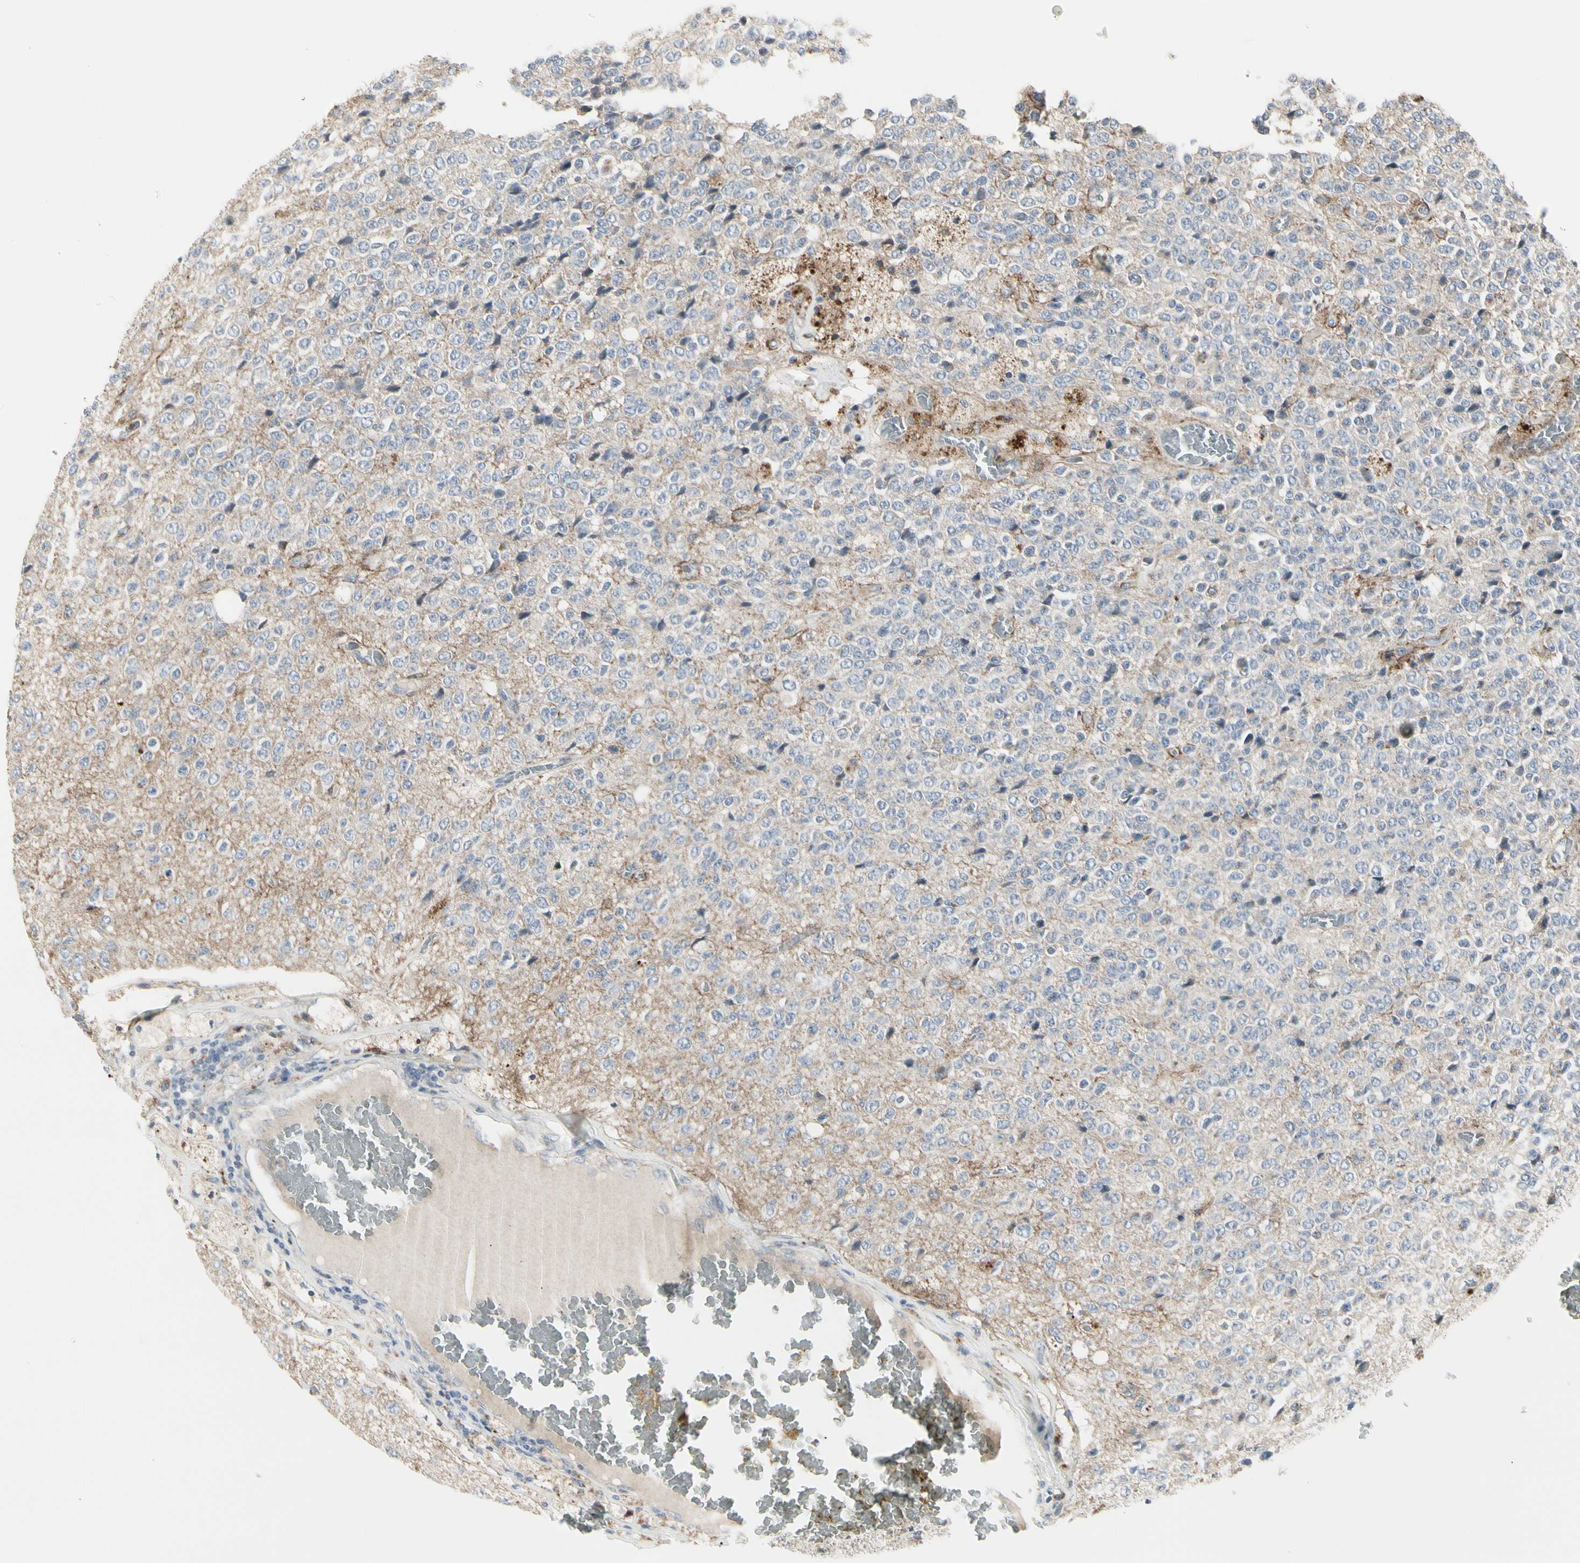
{"staining": {"intensity": "weak", "quantity": ">75%", "location": "cytoplasmic/membranous"}, "tissue": "glioma", "cell_type": "Tumor cells", "image_type": "cancer", "snomed": [{"axis": "morphology", "description": "Glioma, malignant, High grade"}, {"axis": "topography", "description": "pancreas cauda"}], "caption": "About >75% of tumor cells in malignant high-grade glioma exhibit weak cytoplasmic/membranous protein positivity as visualized by brown immunohistochemical staining.", "gene": "GRN", "patient": {"sex": "male", "age": 60}}